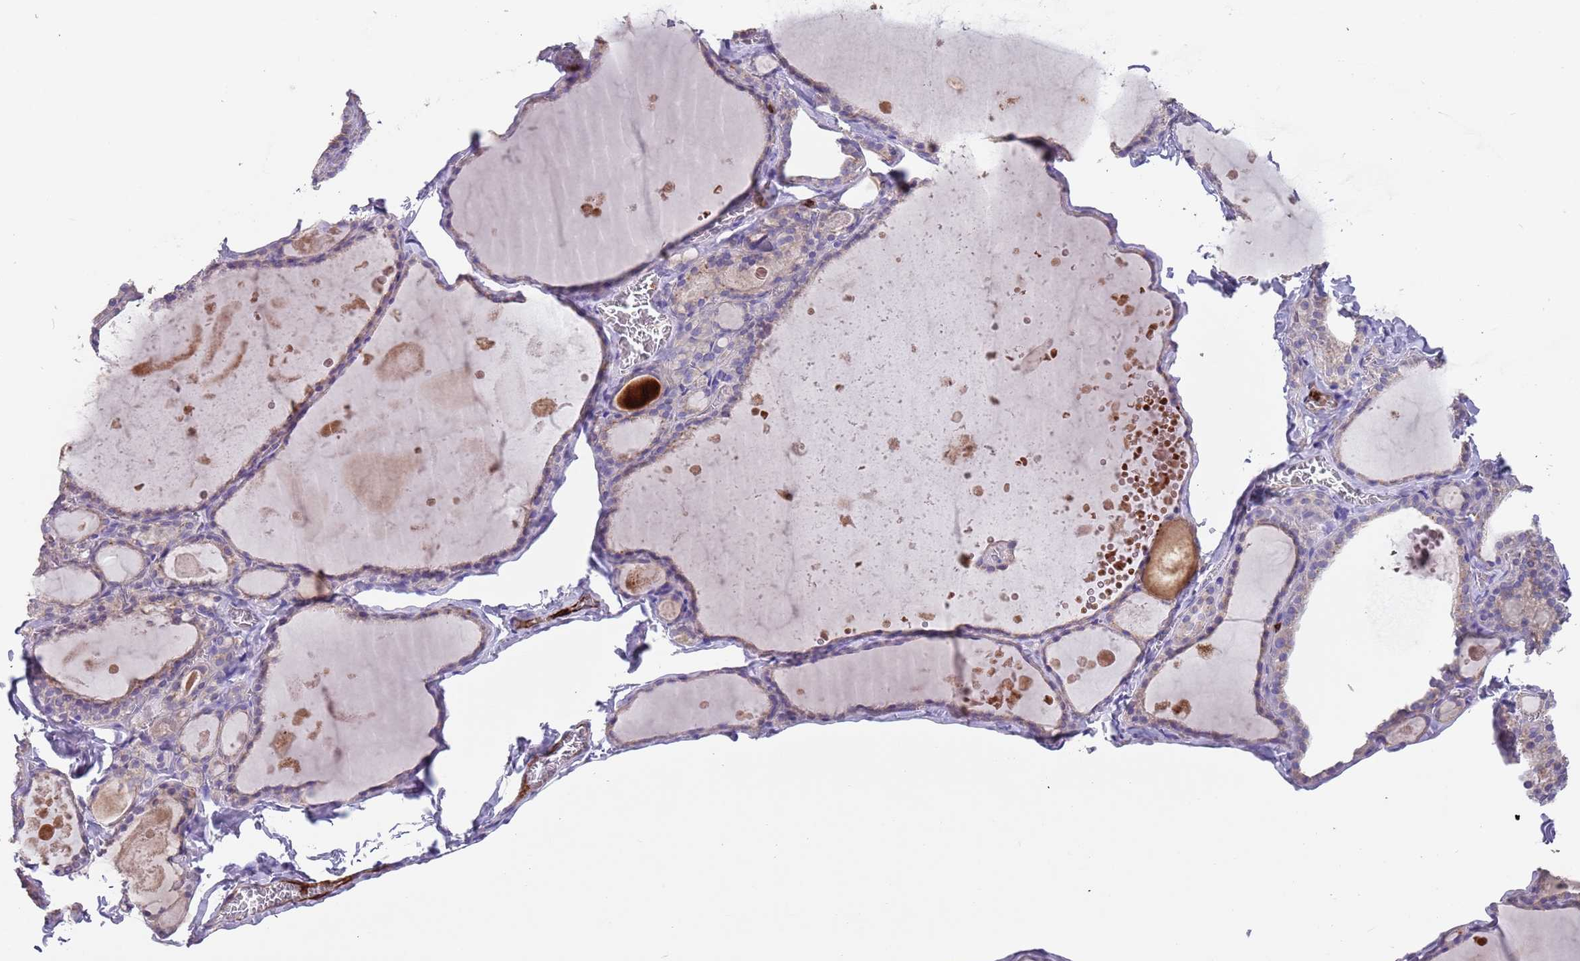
{"staining": {"intensity": "moderate", "quantity": "<25%", "location": "cytoplasmic/membranous"}, "tissue": "thyroid gland", "cell_type": "Glandular cells", "image_type": "normal", "snomed": [{"axis": "morphology", "description": "Normal tissue, NOS"}, {"axis": "topography", "description": "Thyroid gland"}], "caption": "Thyroid gland stained with DAB immunohistochemistry (IHC) reveals low levels of moderate cytoplasmic/membranous staining in approximately <25% of glandular cells.", "gene": "TMEM251", "patient": {"sex": "male", "age": 56}}